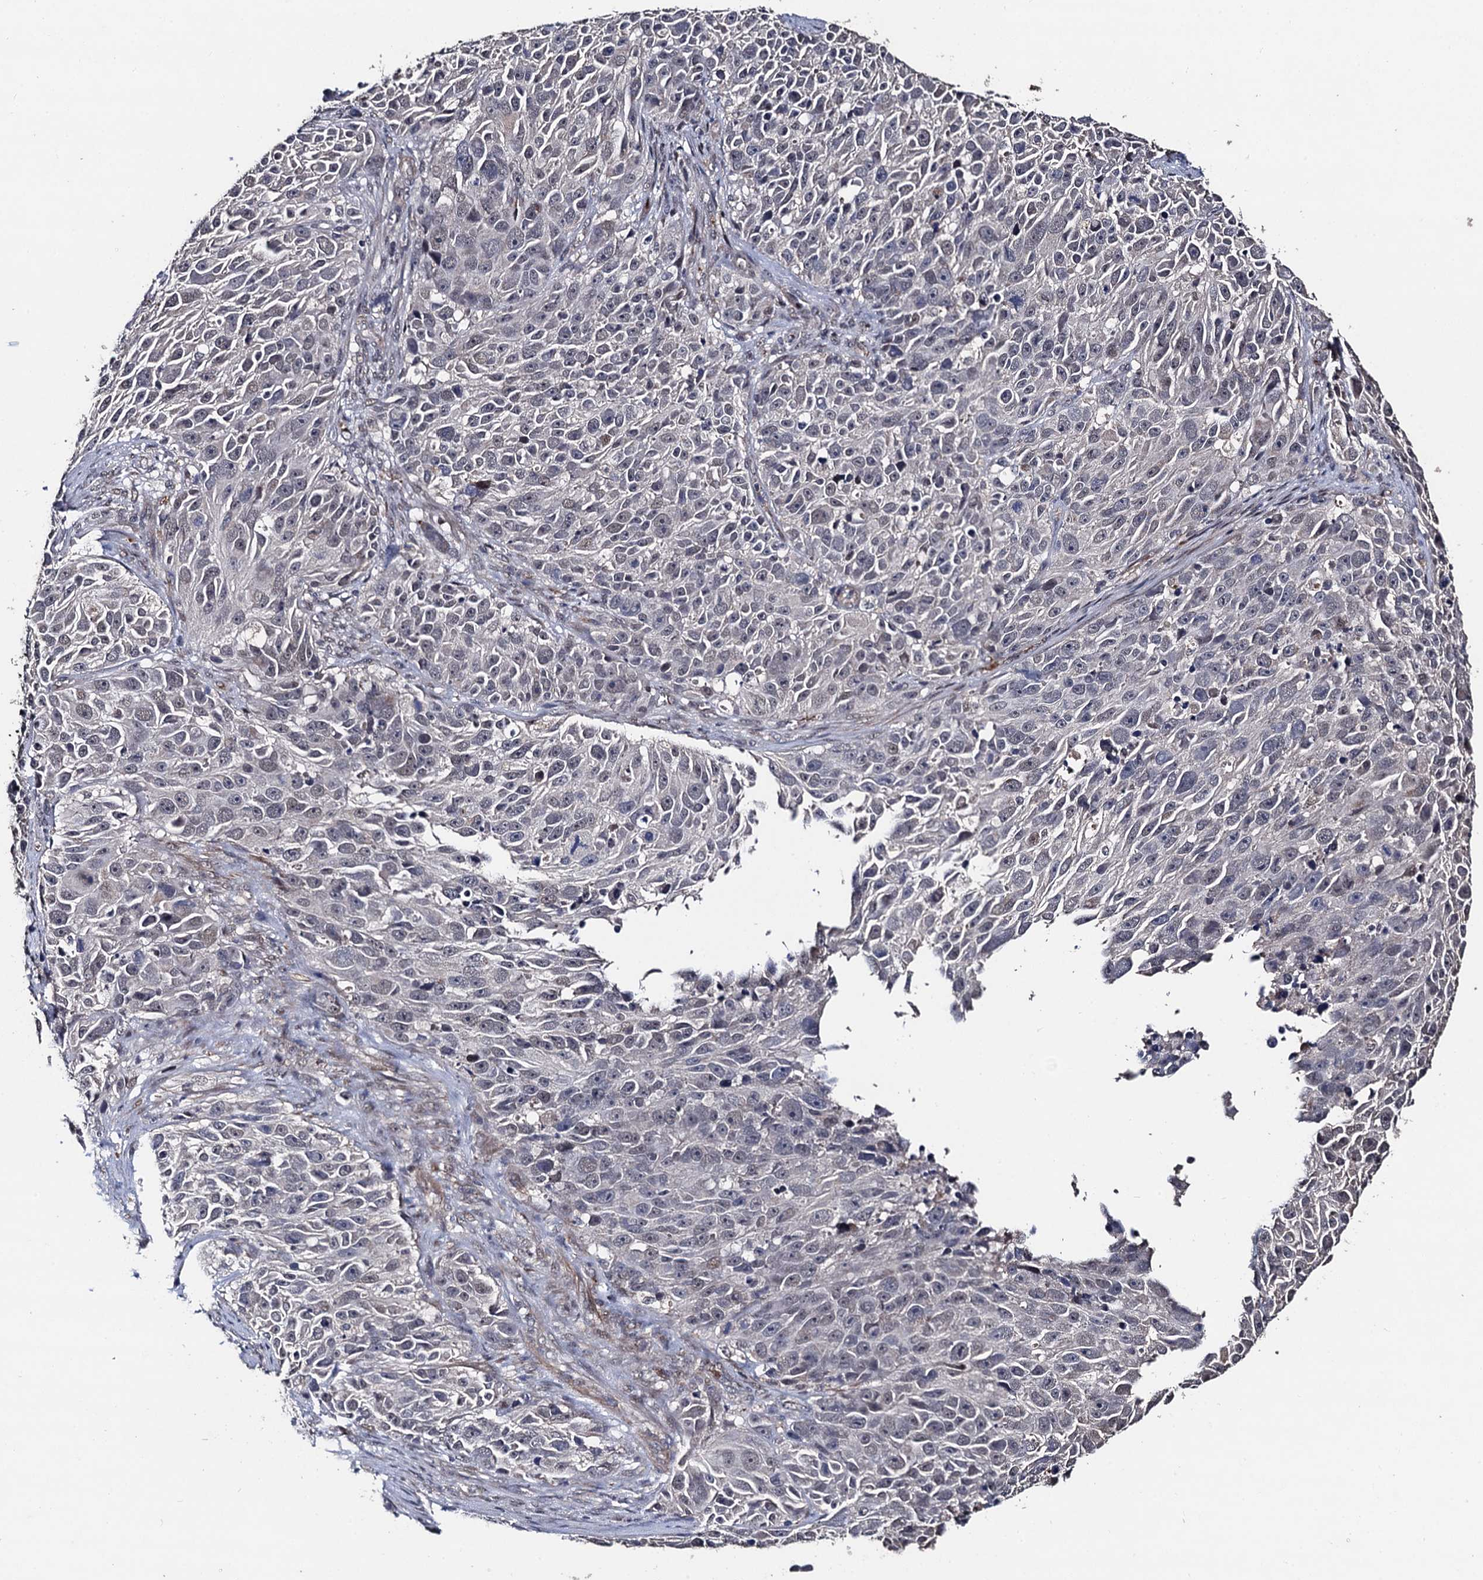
{"staining": {"intensity": "negative", "quantity": "none", "location": "none"}, "tissue": "melanoma", "cell_type": "Tumor cells", "image_type": "cancer", "snomed": [{"axis": "morphology", "description": "Malignant melanoma, NOS"}, {"axis": "topography", "description": "Skin"}], "caption": "This is an immunohistochemistry photomicrograph of human malignant melanoma. There is no staining in tumor cells.", "gene": "PPTC7", "patient": {"sex": "male", "age": 84}}